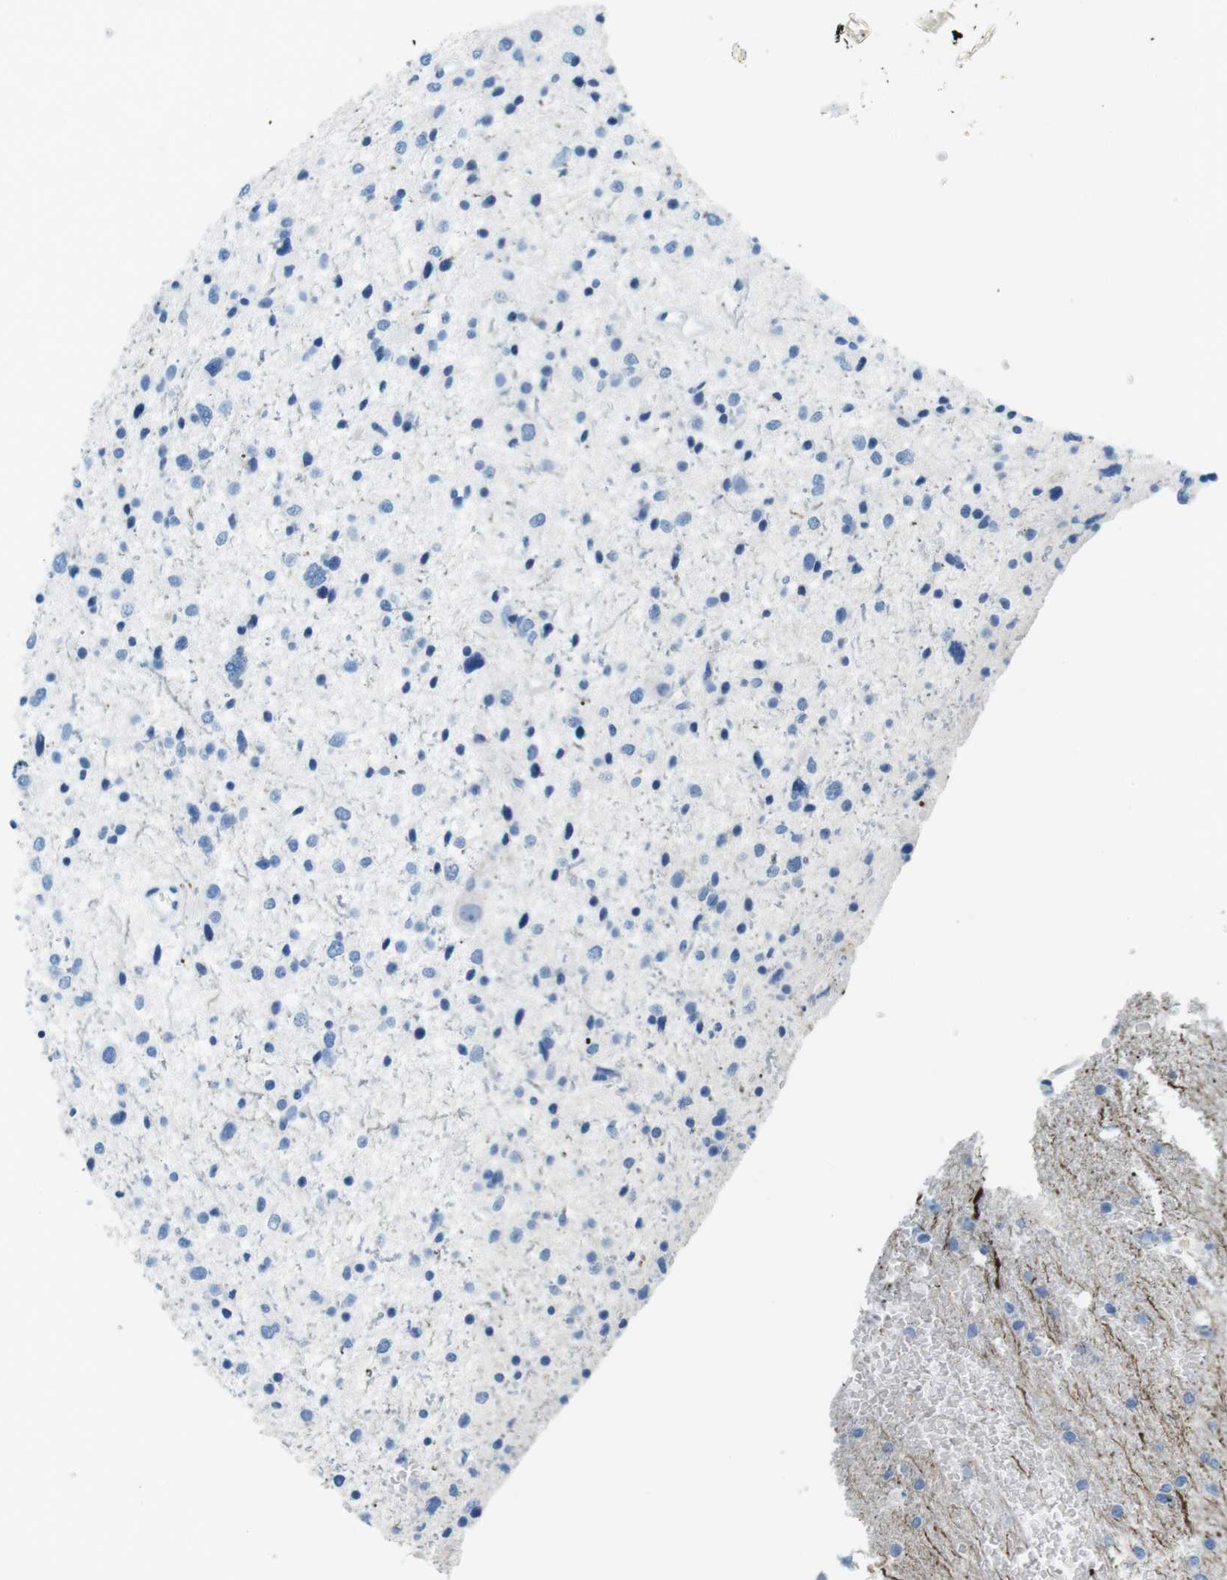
{"staining": {"intensity": "negative", "quantity": "none", "location": "none"}, "tissue": "glioma", "cell_type": "Tumor cells", "image_type": "cancer", "snomed": [{"axis": "morphology", "description": "Glioma, malignant, Low grade"}, {"axis": "topography", "description": "Brain"}], "caption": "Tumor cells are negative for protein expression in human glioma.", "gene": "TFAP2C", "patient": {"sex": "female", "age": 37}}